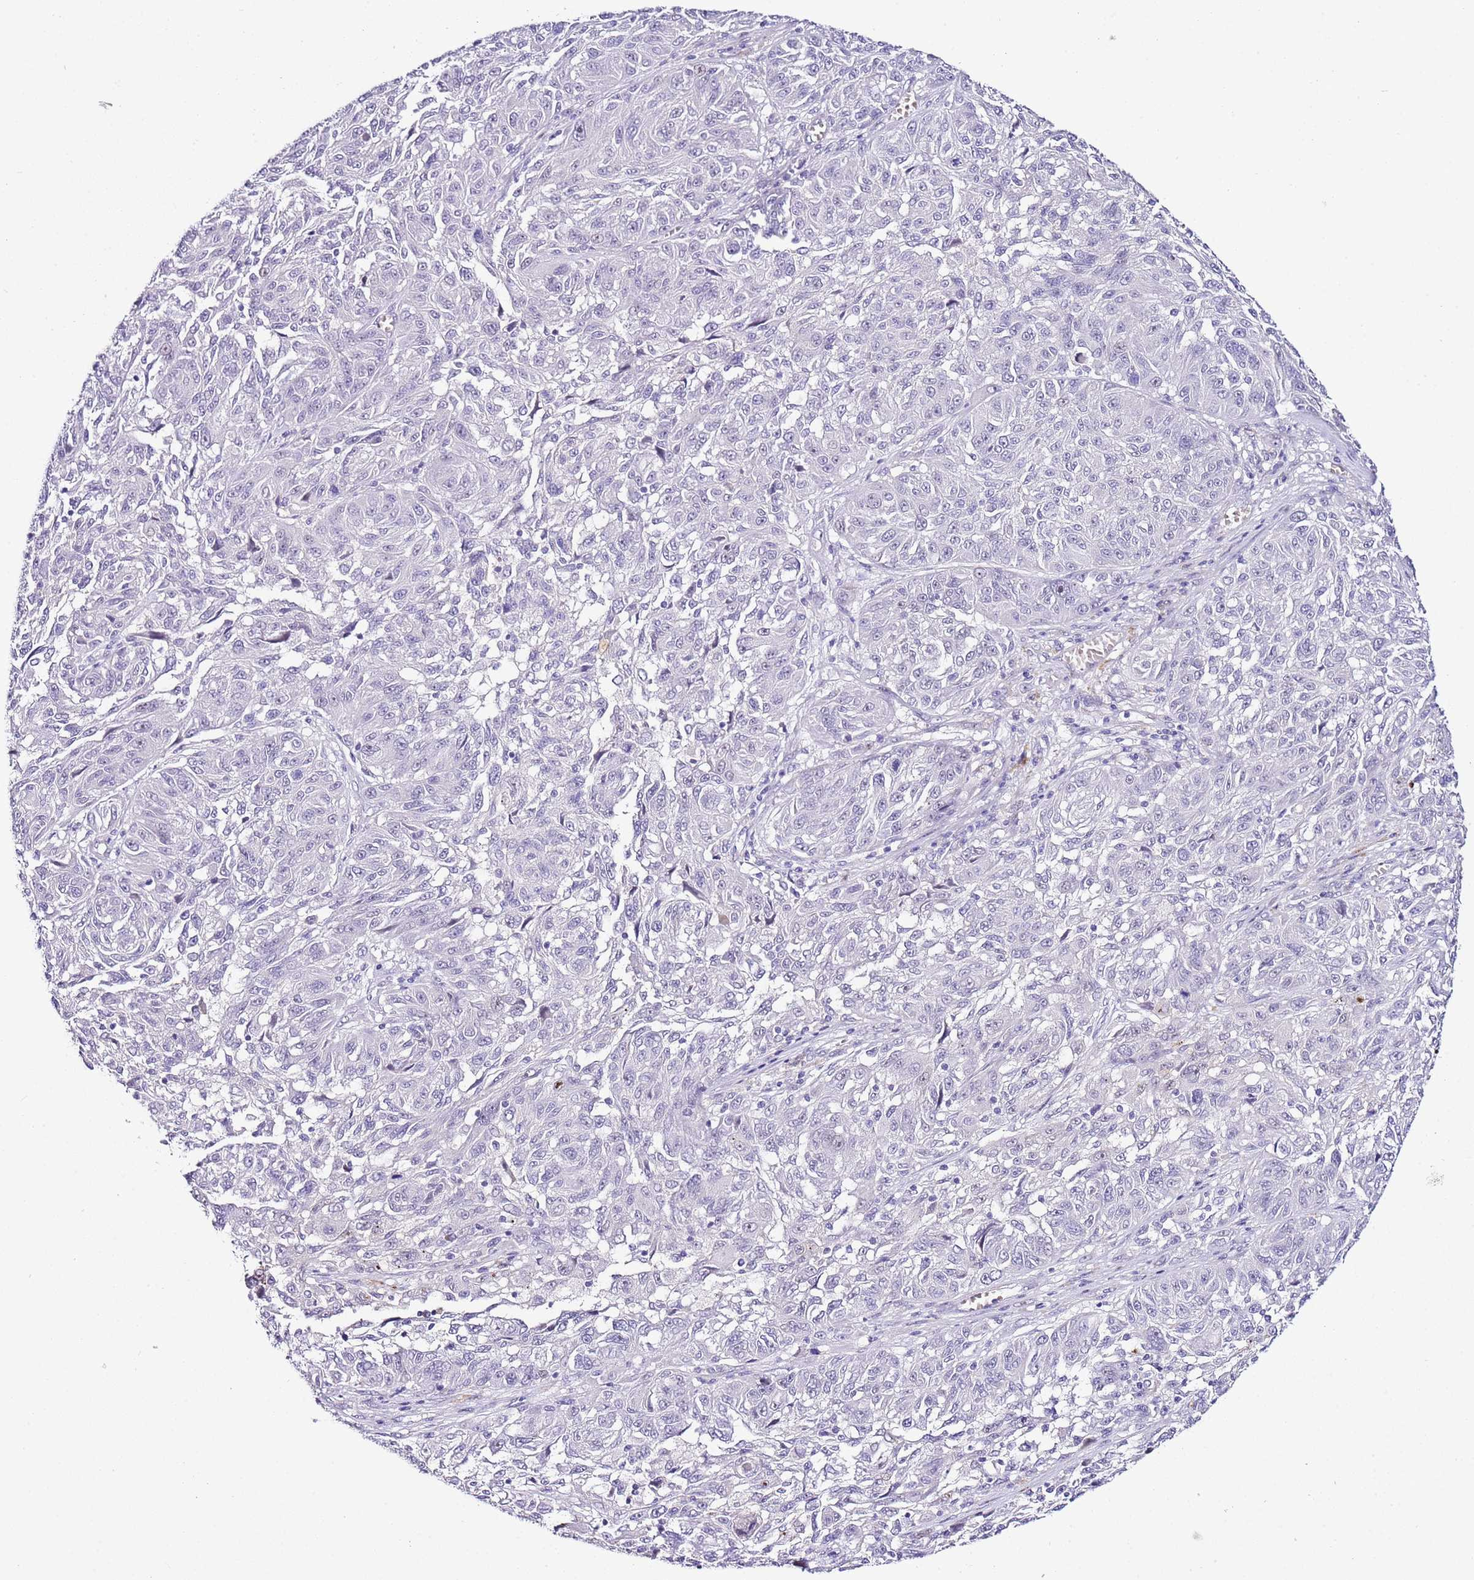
{"staining": {"intensity": "negative", "quantity": "none", "location": "none"}, "tissue": "melanoma", "cell_type": "Tumor cells", "image_type": "cancer", "snomed": [{"axis": "morphology", "description": "Malignant melanoma, NOS"}, {"axis": "topography", "description": "Skin"}], "caption": "Melanoma was stained to show a protein in brown. There is no significant staining in tumor cells. Nuclei are stained in blue.", "gene": "HGD", "patient": {"sex": "male", "age": 53}}